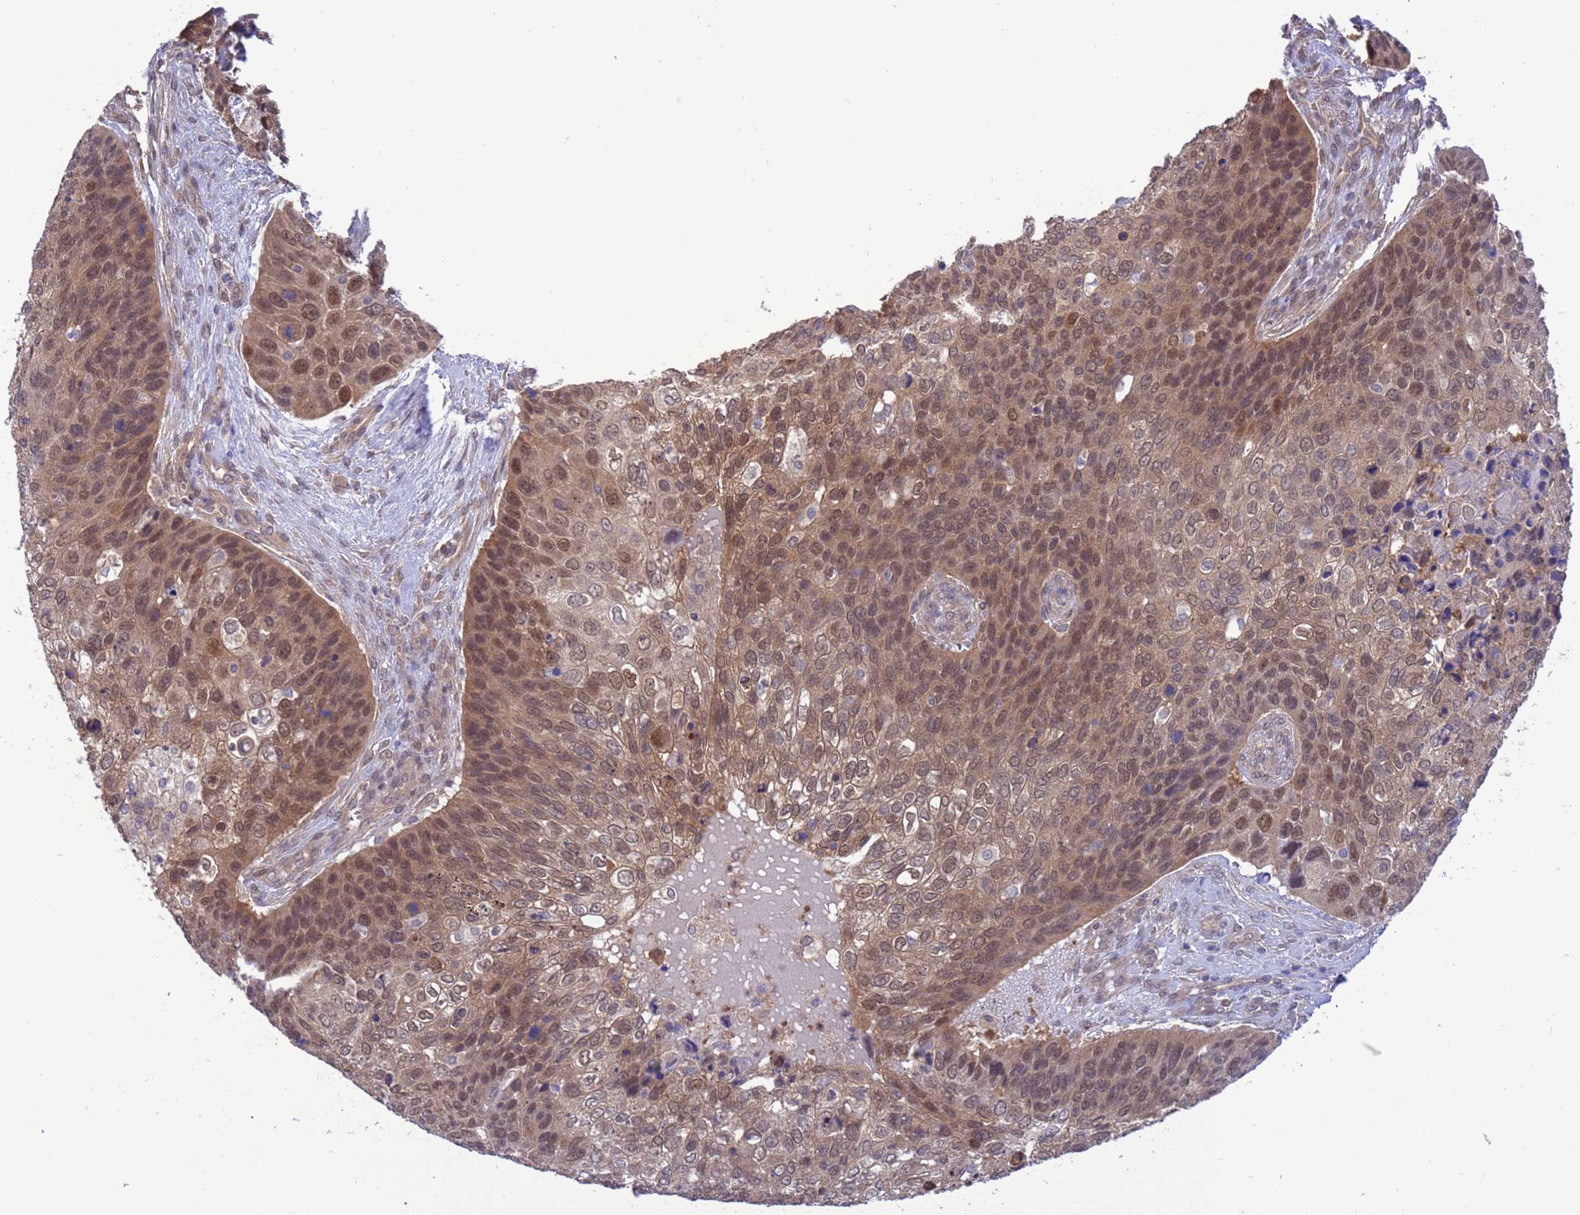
{"staining": {"intensity": "moderate", "quantity": ">75%", "location": "cytoplasmic/membranous,nuclear"}, "tissue": "skin cancer", "cell_type": "Tumor cells", "image_type": "cancer", "snomed": [{"axis": "morphology", "description": "Basal cell carcinoma"}, {"axis": "topography", "description": "Skin"}], "caption": "Skin cancer stained with DAB immunohistochemistry (IHC) reveals medium levels of moderate cytoplasmic/membranous and nuclear staining in approximately >75% of tumor cells.", "gene": "ZNF461", "patient": {"sex": "female", "age": 74}}